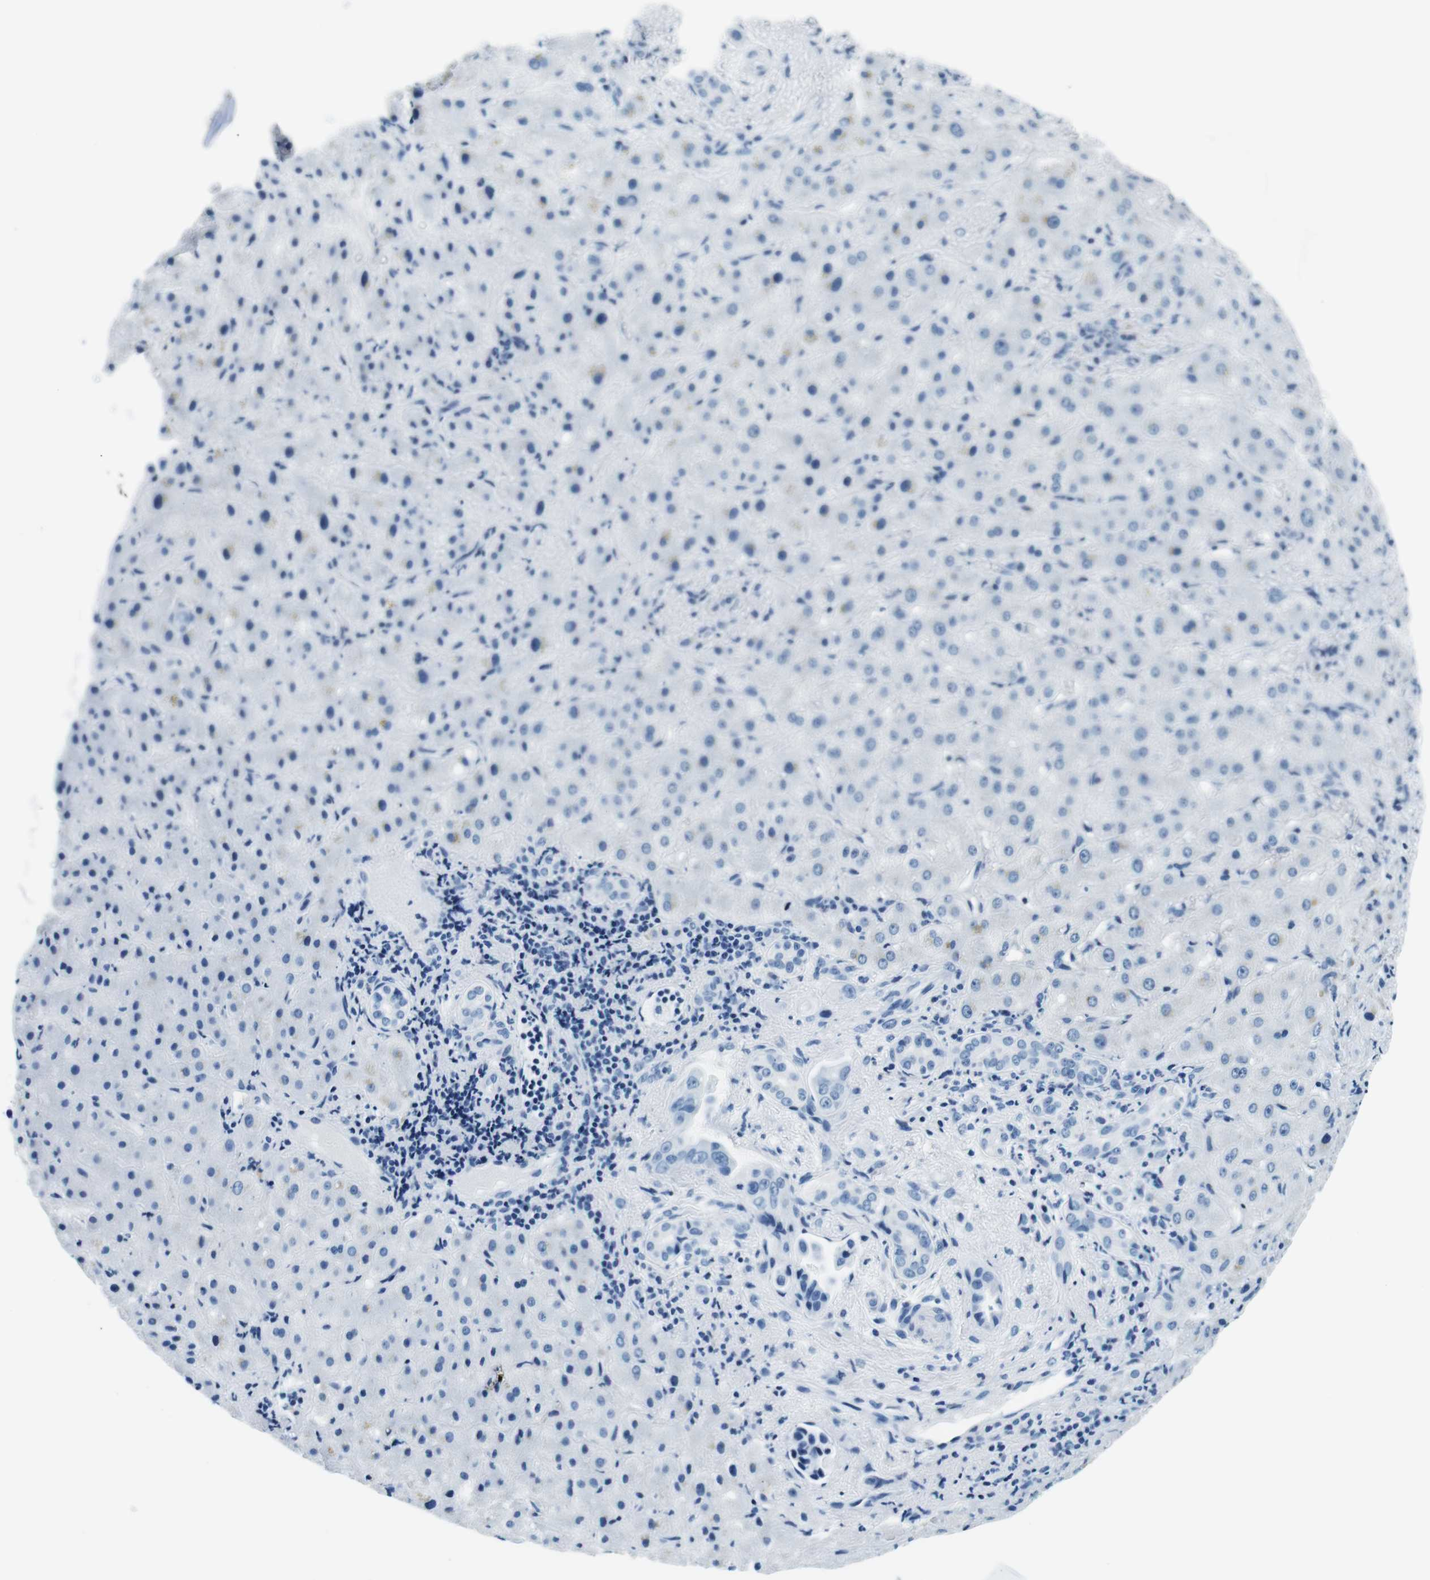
{"staining": {"intensity": "negative", "quantity": "none", "location": "none"}, "tissue": "liver cancer", "cell_type": "Tumor cells", "image_type": "cancer", "snomed": [{"axis": "morphology", "description": "Cholangiocarcinoma"}, {"axis": "topography", "description": "Liver"}], "caption": "Histopathology image shows no significant protein expression in tumor cells of liver cancer (cholangiocarcinoma). (DAB (3,3'-diaminobenzidine) immunohistochemistry visualized using brightfield microscopy, high magnification).", "gene": "HLA-DRB1", "patient": {"sex": "female", "age": 65}}